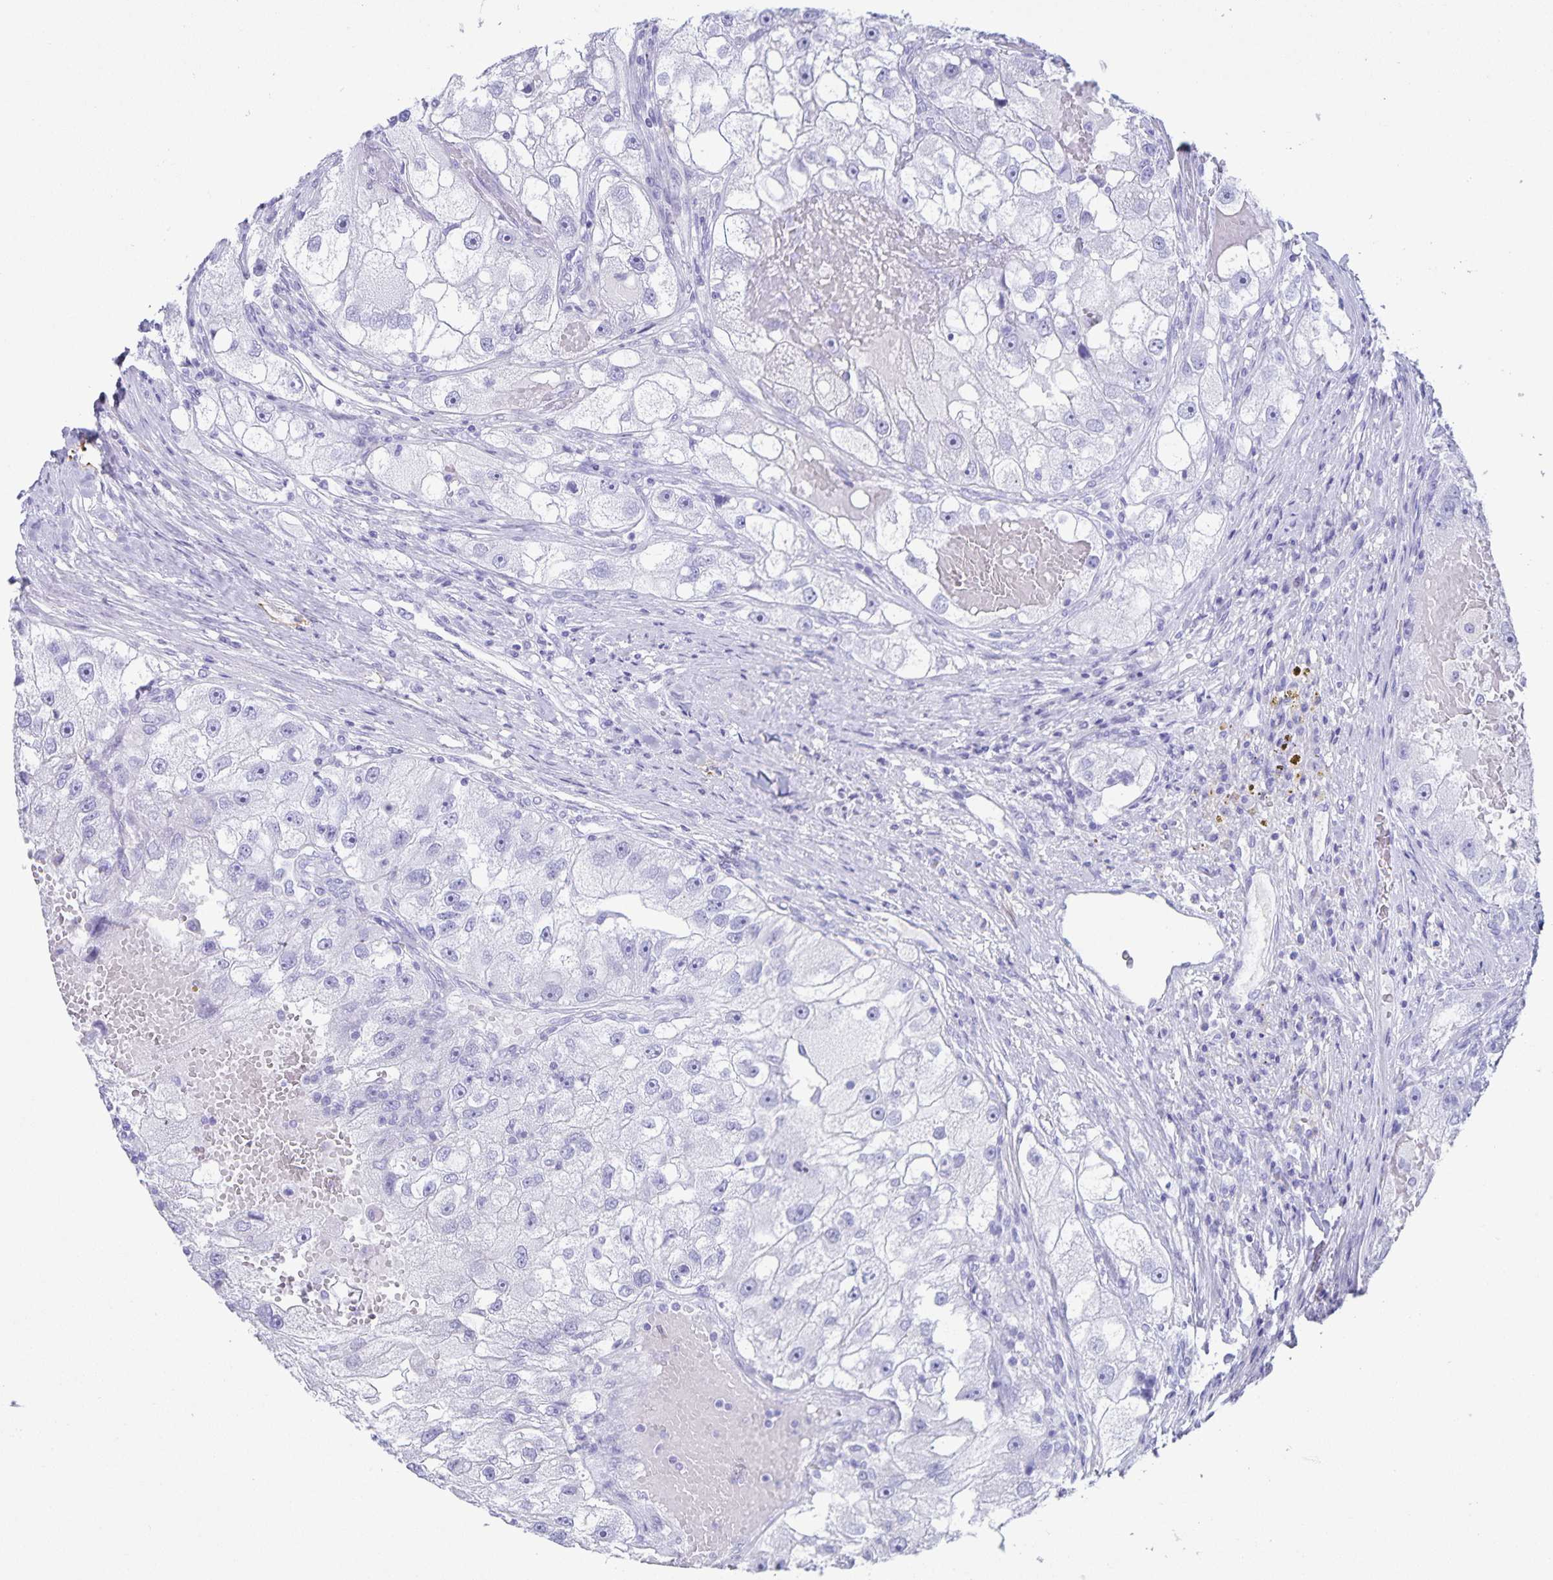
{"staining": {"intensity": "negative", "quantity": "none", "location": "none"}, "tissue": "renal cancer", "cell_type": "Tumor cells", "image_type": "cancer", "snomed": [{"axis": "morphology", "description": "Adenocarcinoma, NOS"}, {"axis": "topography", "description": "Kidney"}], "caption": "This micrograph is of renal cancer (adenocarcinoma) stained with immunohistochemistry to label a protein in brown with the nuclei are counter-stained blue. There is no expression in tumor cells. (Immunohistochemistry, brightfield microscopy, high magnification).", "gene": "AQP4", "patient": {"sex": "male", "age": 63}}